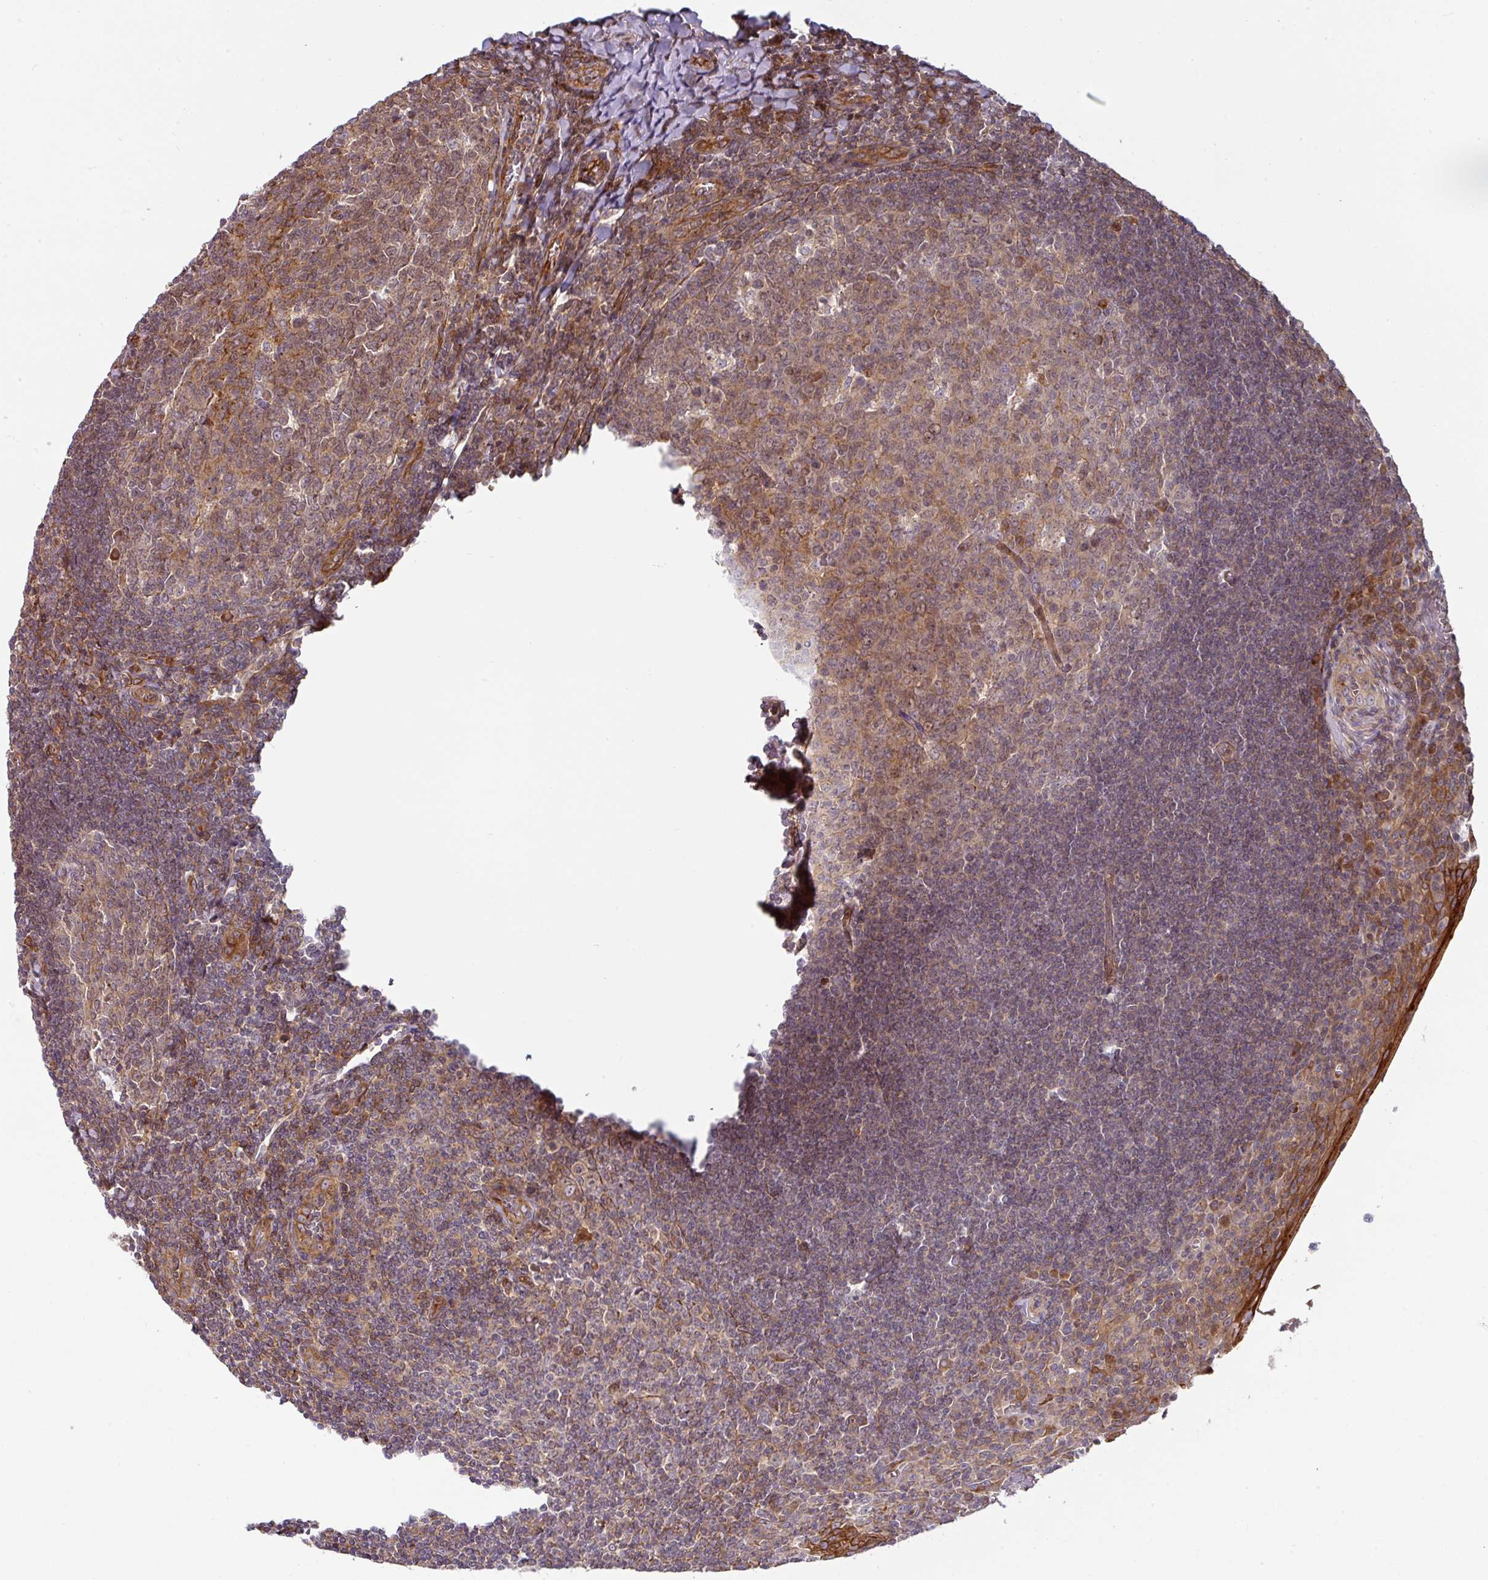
{"staining": {"intensity": "weak", "quantity": "25%-75%", "location": "cytoplasmic/membranous,nuclear"}, "tissue": "tonsil", "cell_type": "Germinal center cells", "image_type": "normal", "snomed": [{"axis": "morphology", "description": "Normal tissue, NOS"}, {"axis": "topography", "description": "Tonsil"}], "caption": "The photomicrograph reveals a brown stain indicating the presence of a protein in the cytoplasmic/membranous,nuclear of germinal center cells in tonsil. (DAB (3,3'-diaminobenzidine) = brown stain, brightfield microscopy at high magnification).", "gene": "CASP2", "patient": {"sex": "male", "age": 27}}